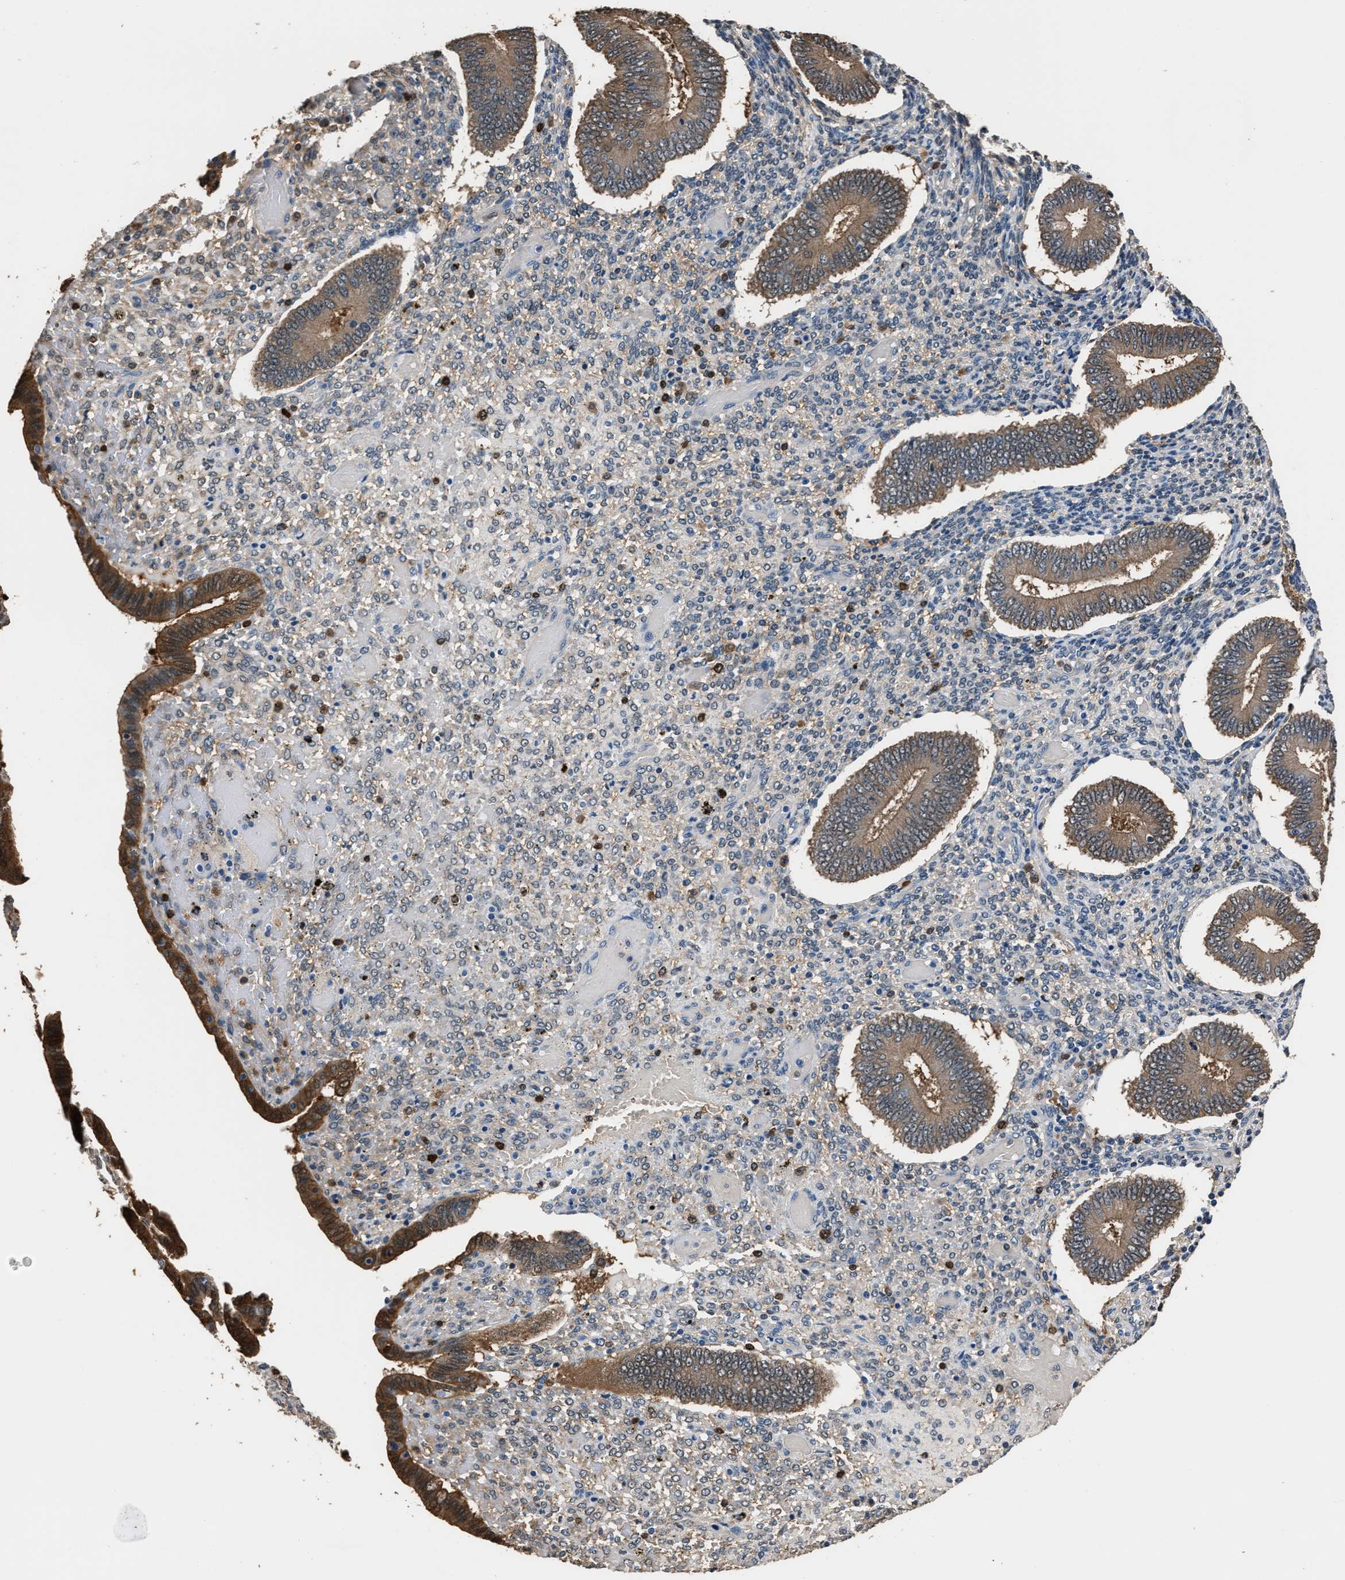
{"staining": {"intensity": "negative", "quantity": "none", "location": "none"}, "tissue": "endometrium", "cell_type": "Cells in endometrial stroma", "image_type": "normal", "snomed": [{"axis": "morphology", "description": "Normal tissue, NOS"}, {"axis": "topography", "description": "Endometrium"}], "caption": "Immunohistochemistry (IHC) image of benign endometrium stained for a protein (brown), which displays no positivity in cells in endometrial stroma.", "gene": "GSTP1", "patient": {"sex": "female", "age": 42}}